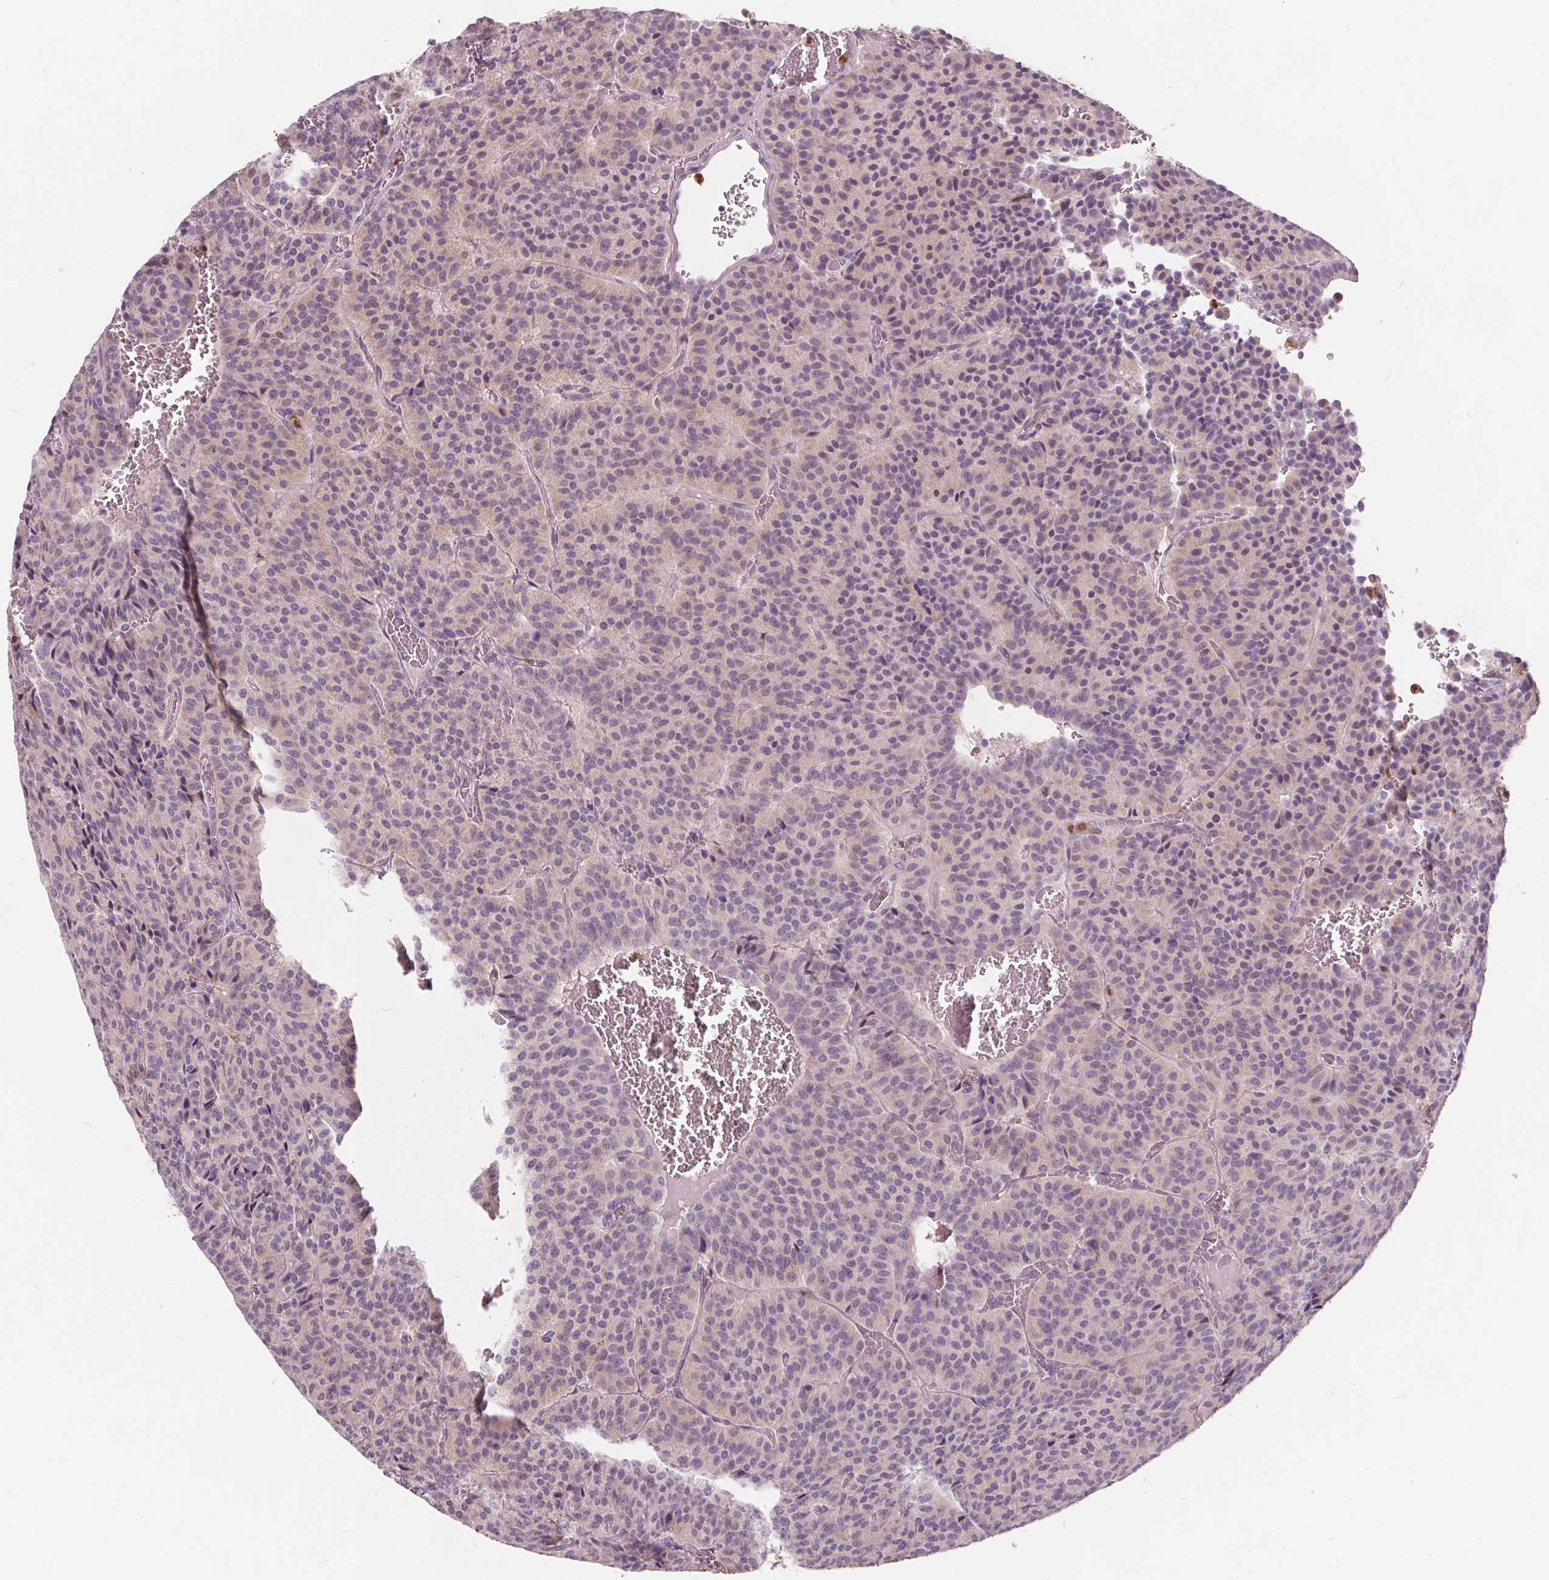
{"staining": {"intensity": "negative", "quantity": "none", "location": "none"}, "tissue": "carcinoid", "cell_type": "Tumor cells", "image_type": "cancer", "snomed": [{"axis": "morphology", "description": "Carcinoid, malignant, NOS"}, {"axis": "topography", "description": "Lung"}], "caption": "An immunohistochemistry (IHC) micrograph of carcinoid is shown. There is no staining in tumor cells of carcinoid.", "gene": "HAAO", "patient": {"sex": "male", "age": 70}}